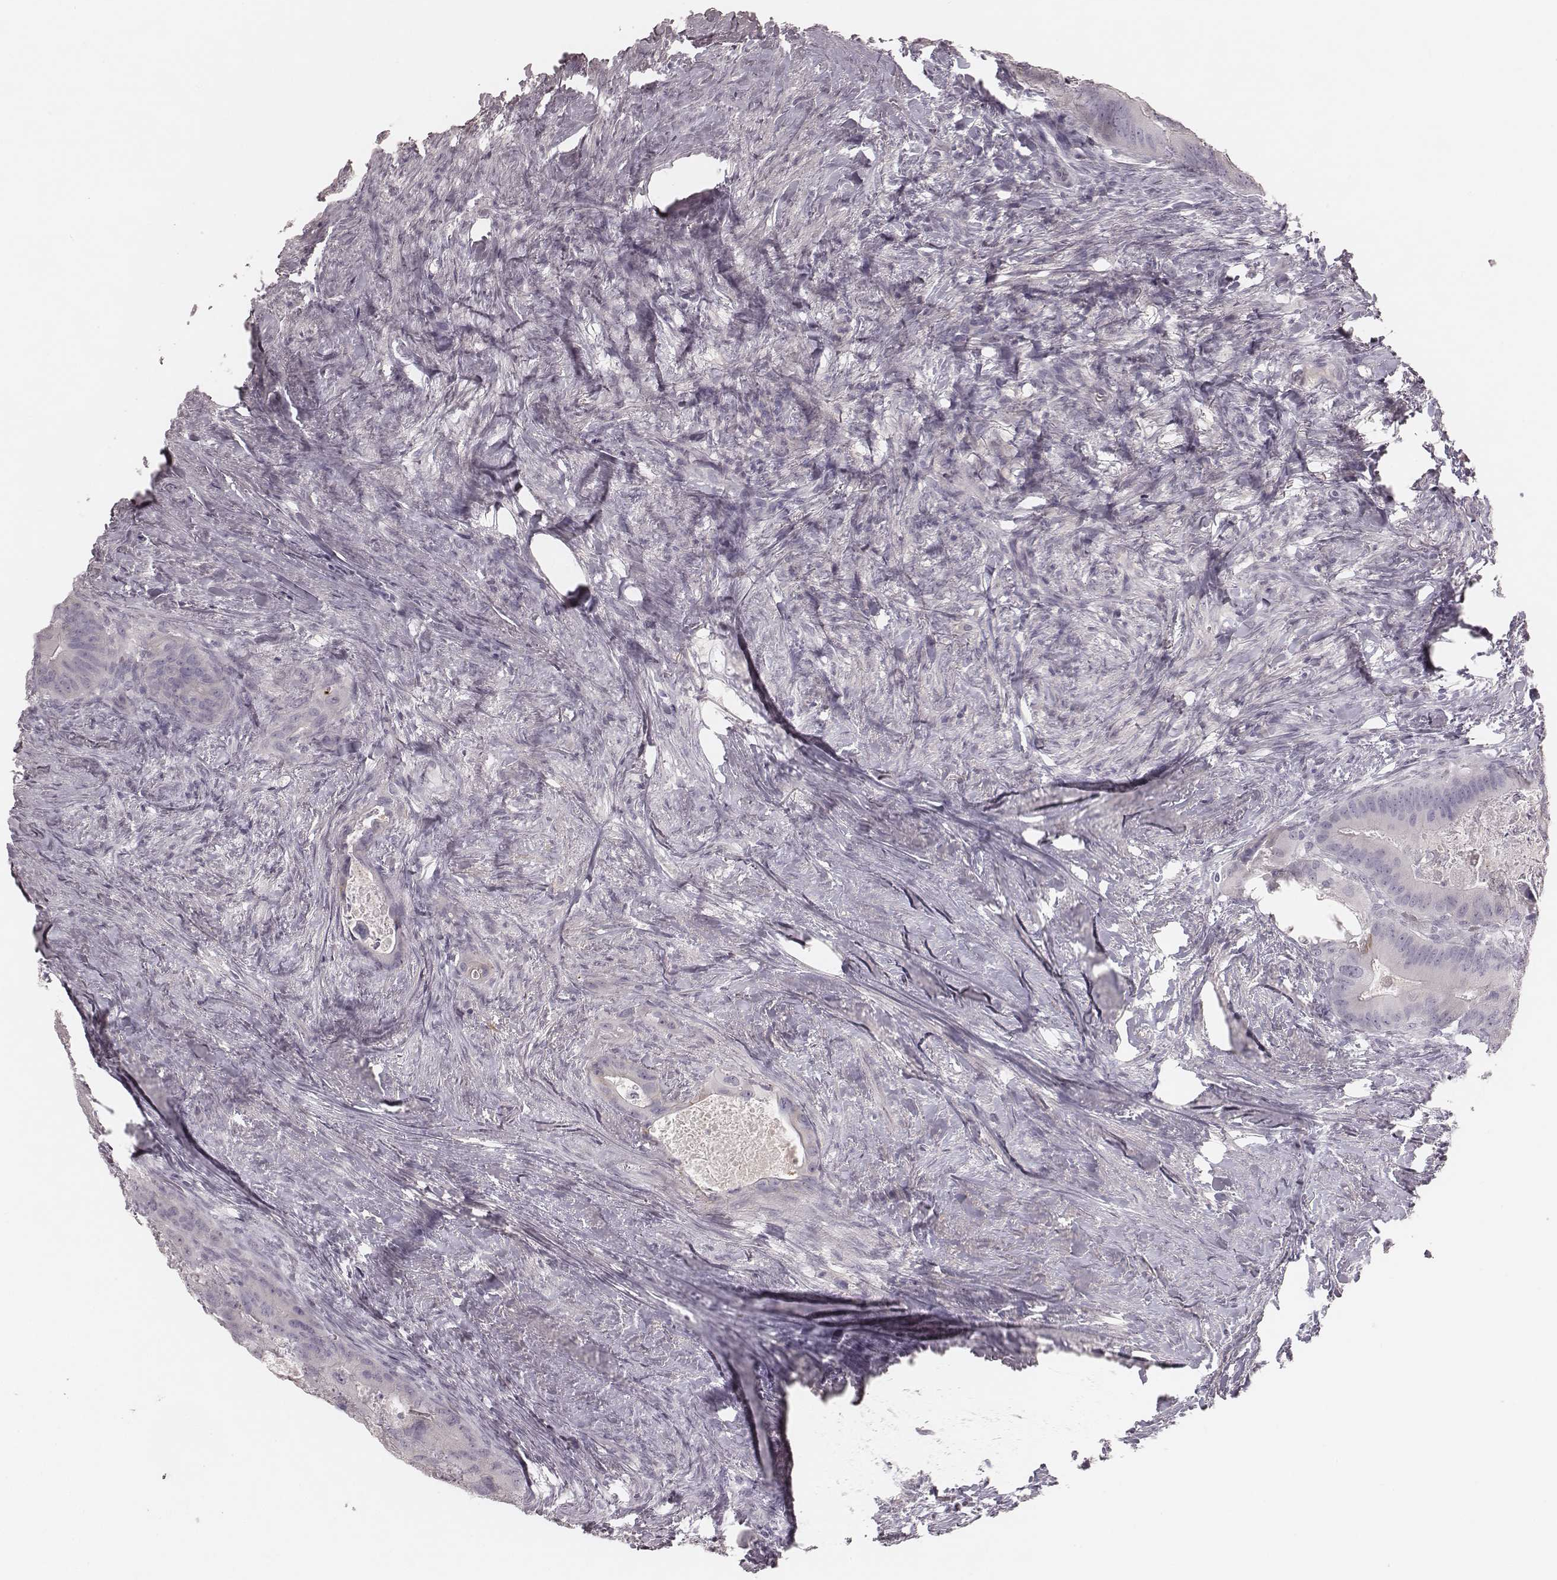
{"staining": {"intensity": "negative", "quantity": "none", "location": "none"}, "tissue": "colorectal cancer", "cell_type": "Tumor cells", "image_type": "cancer", "snomed": [{"axis": "morphology", "description": "Adenocarcinoma, NOS"}, {"axis": "topography", "description": "Rectum"}], "caption": "The histopathology image shows no significant staining in tumor cells of colorectal cancer (adenocarcinoma).", "gene": "SMIM24", "patient": {"sex": "male", "age": 64}}